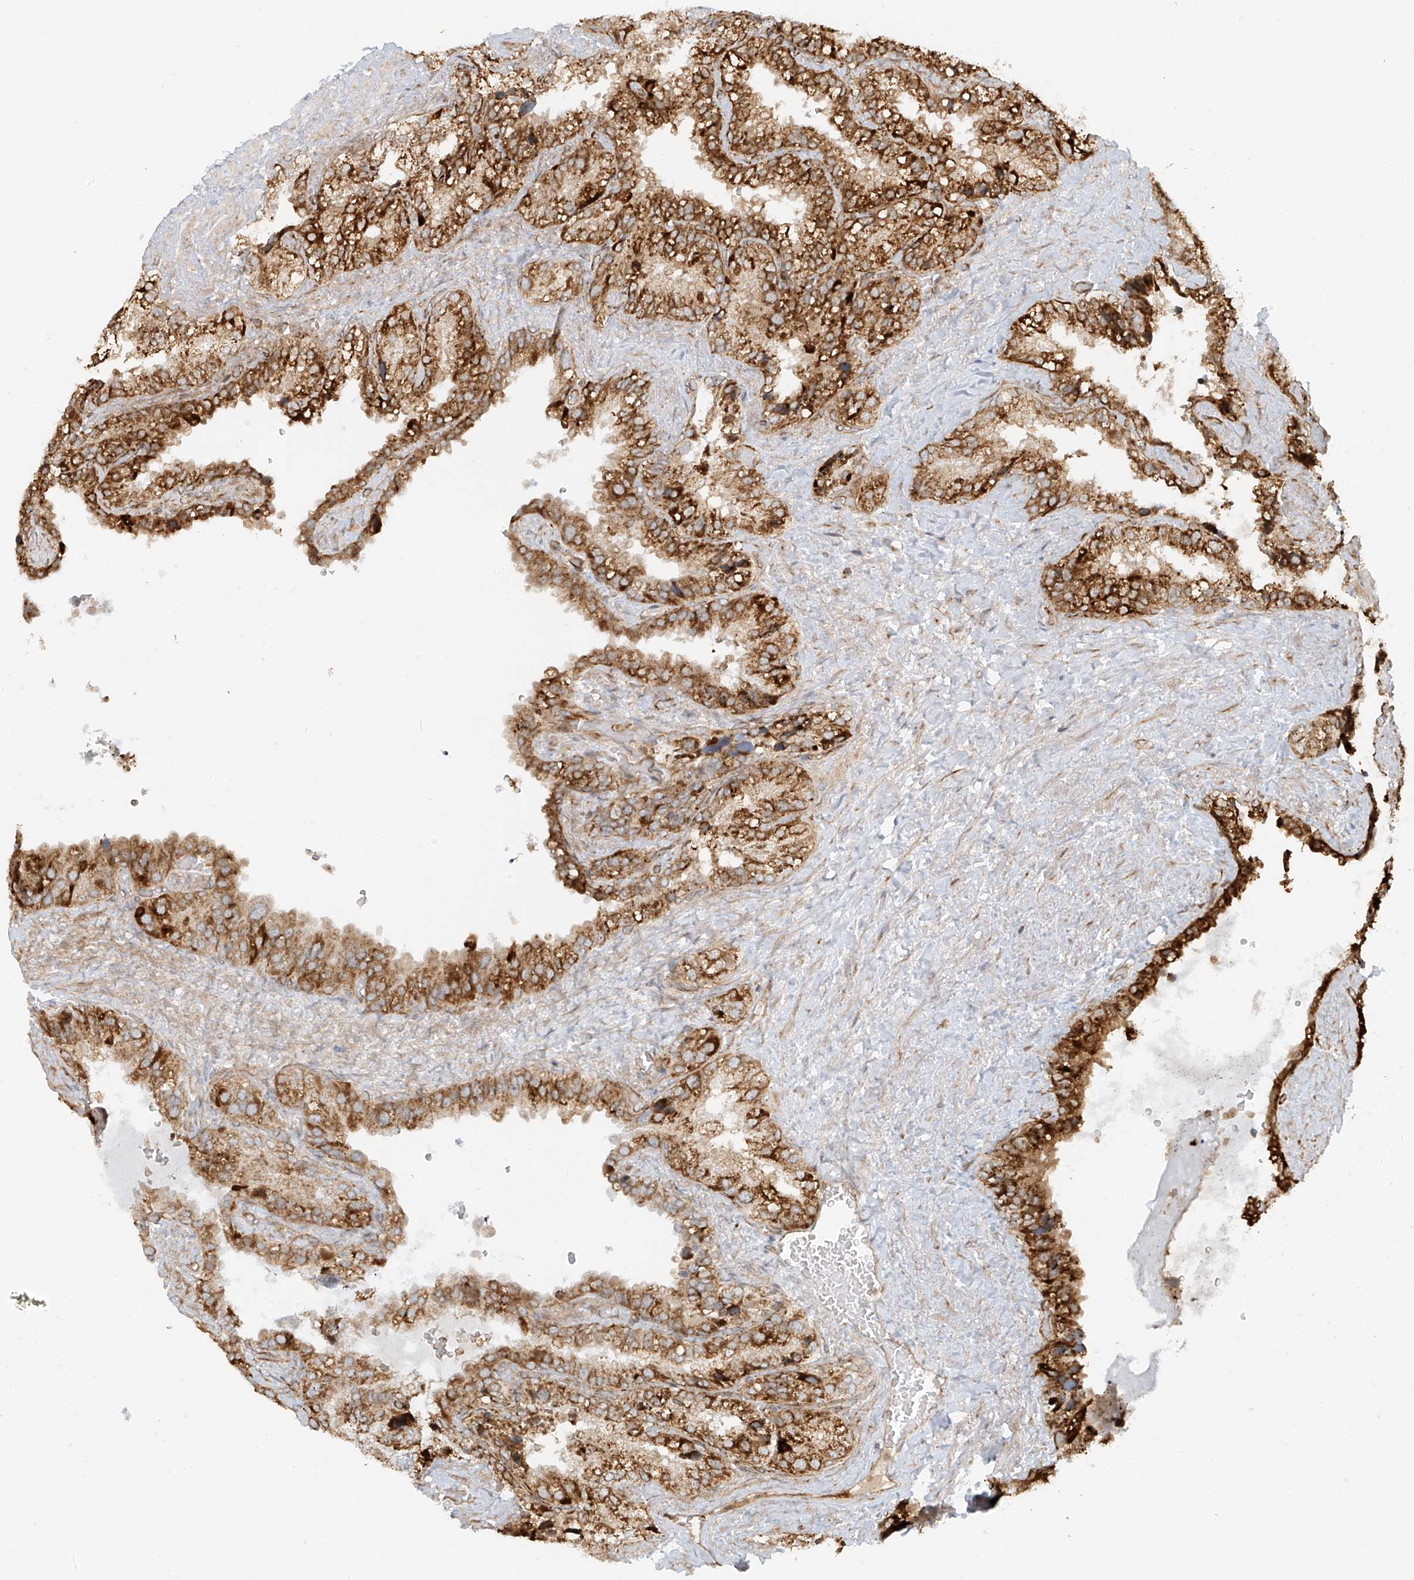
{"staining": {"intensity": "strong", "quantity": ">75%", "location": "cytoplasmic/membranous"}, "tissue": "seminal vesicle", "cell_type": "Glandular cells", "image_type": "normal", "snomed": [{"axis": "morphology", "description": "Normal tissue, NOS"}, {"axis": "topography", "description": "Prostate"}, {"axis": "topography", "description": "Seminal veicle"}], "caption": "This photomicrograph demonstrates IHC staining of normal human seminal vesicle, with high strong cytoplasmic/membranous positivity in approximately >75% of glandular cells.", "gene": "MIPEP", "patient": {"sex": "male", "age": 68}}